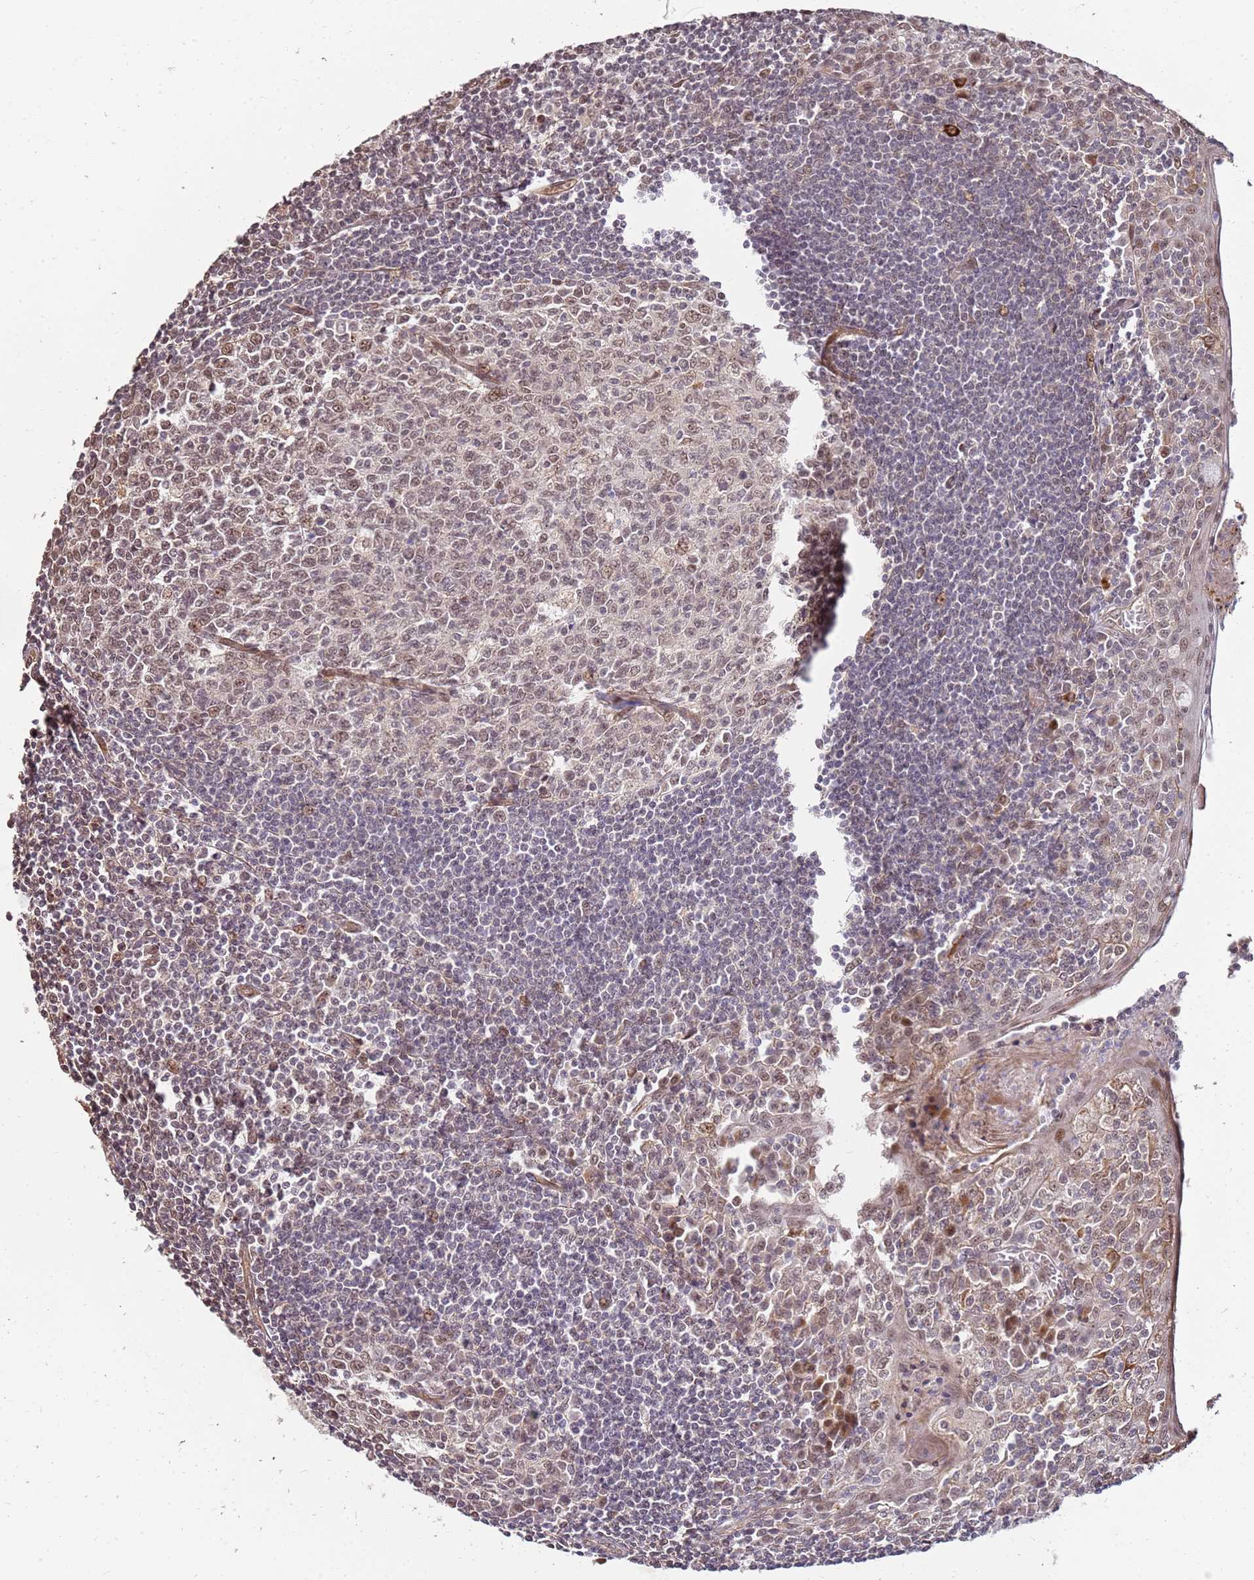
{"staining": {"intensity": "weak", "quantity": "25%-75%", "location": "nuclear"}, "tissue": "tonsil", "cell_type": "Germinal center cells", "image_type": "normal", "snomed": [{"axis": "morphology", "description": "Normal tissue, NOS"}, {"axis": "topography", "description": "Tonsil"}], "caption": "Weak nuclear staining is seen in about 25%-75% of germinal center cells in unremarkable tonsil.", "gene": "ST18", "patient": {"sex": "male", "age": 27}}